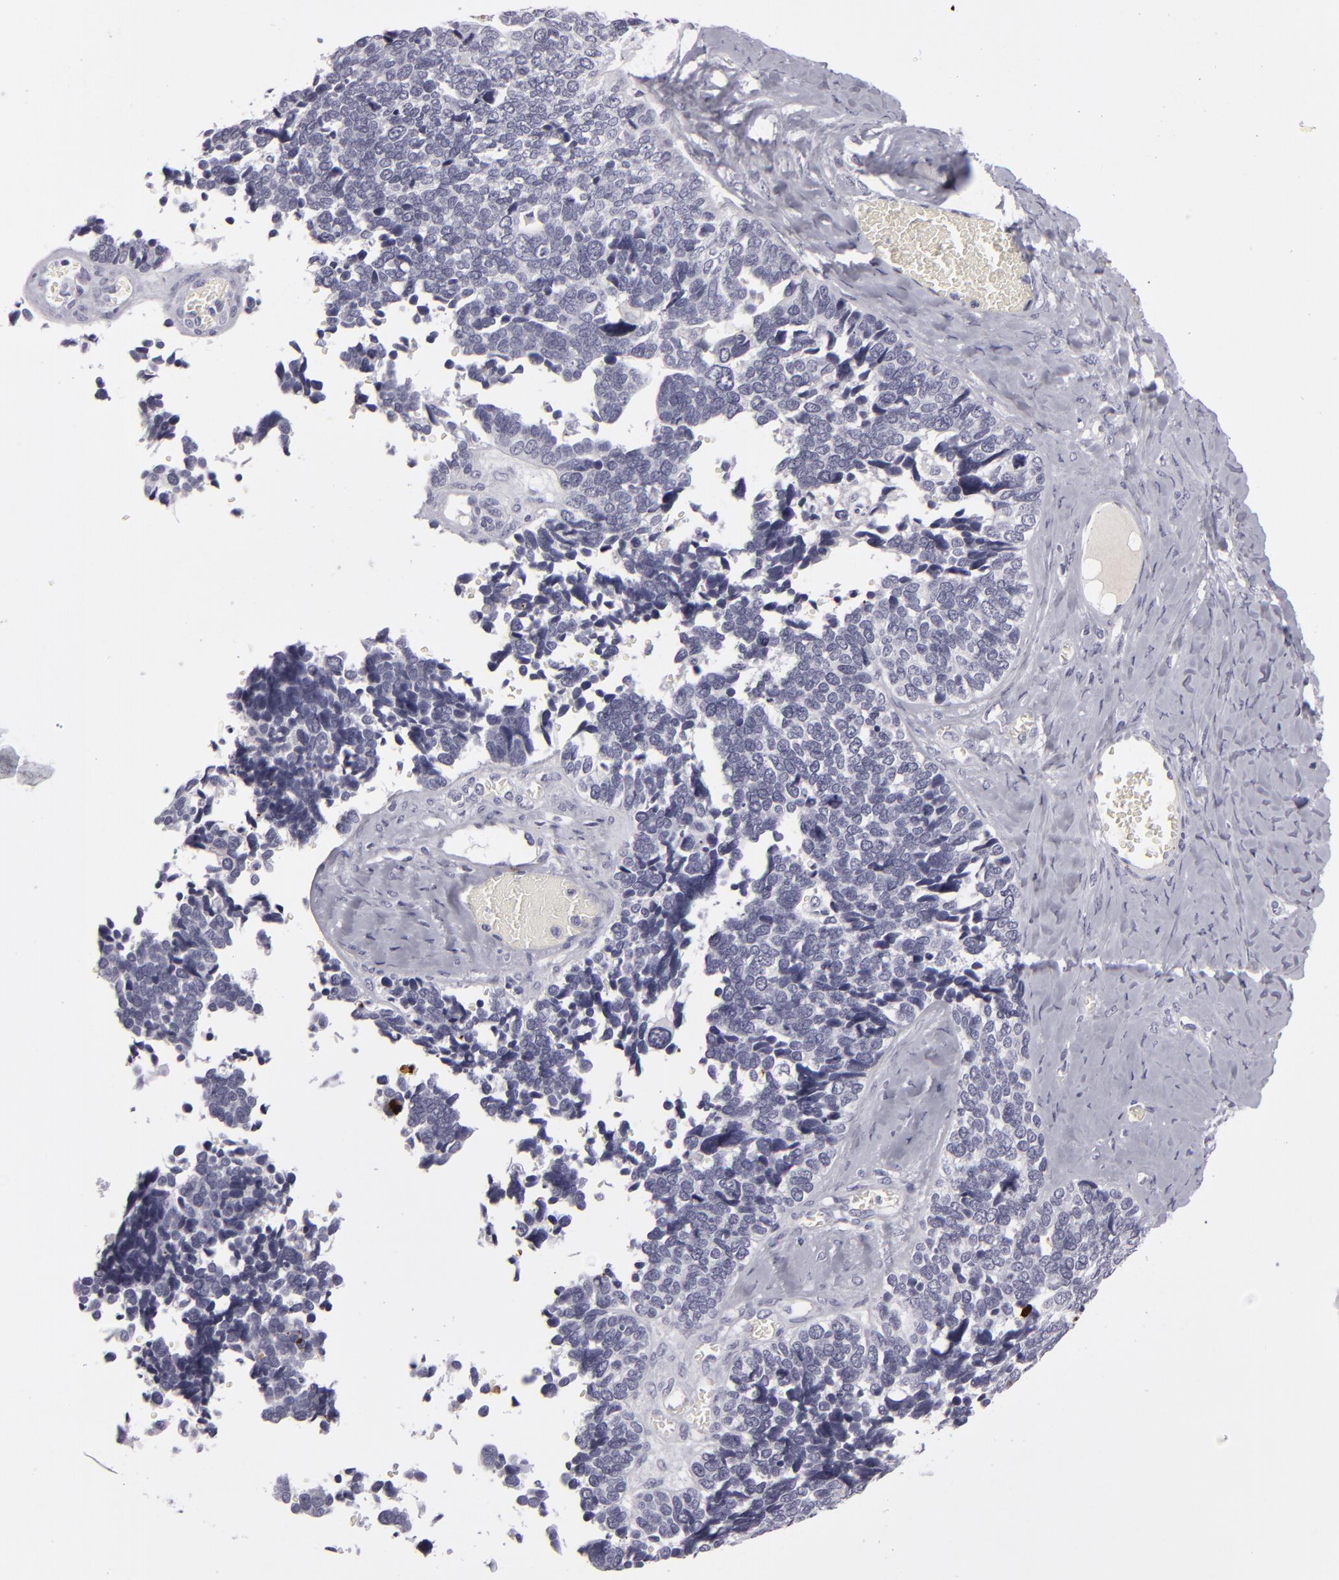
{"staining": {"intensity": "negative", "quantity": "none", "location": "none"}, "tissue": "ovarian cancer", "cell_type": "Tumor cells", "image_type": "cancer", "snomed": [{"axis": "morphology", "description": "Cystadenocarcinoma, serous, NOS"}, {"axis": "topography", "description": "Ovary"}], "caption": "An image of human ovarian cancer (serous cystadenocarcinoma) is negative for staining in tumor cells. (Stains: DAB immunohistochemistry with hematoxylin counter stain, Microscopy: brightfield microscopy at high magnification).", "gene": "C9", "patient": {"sex": "female", "age": 77}}